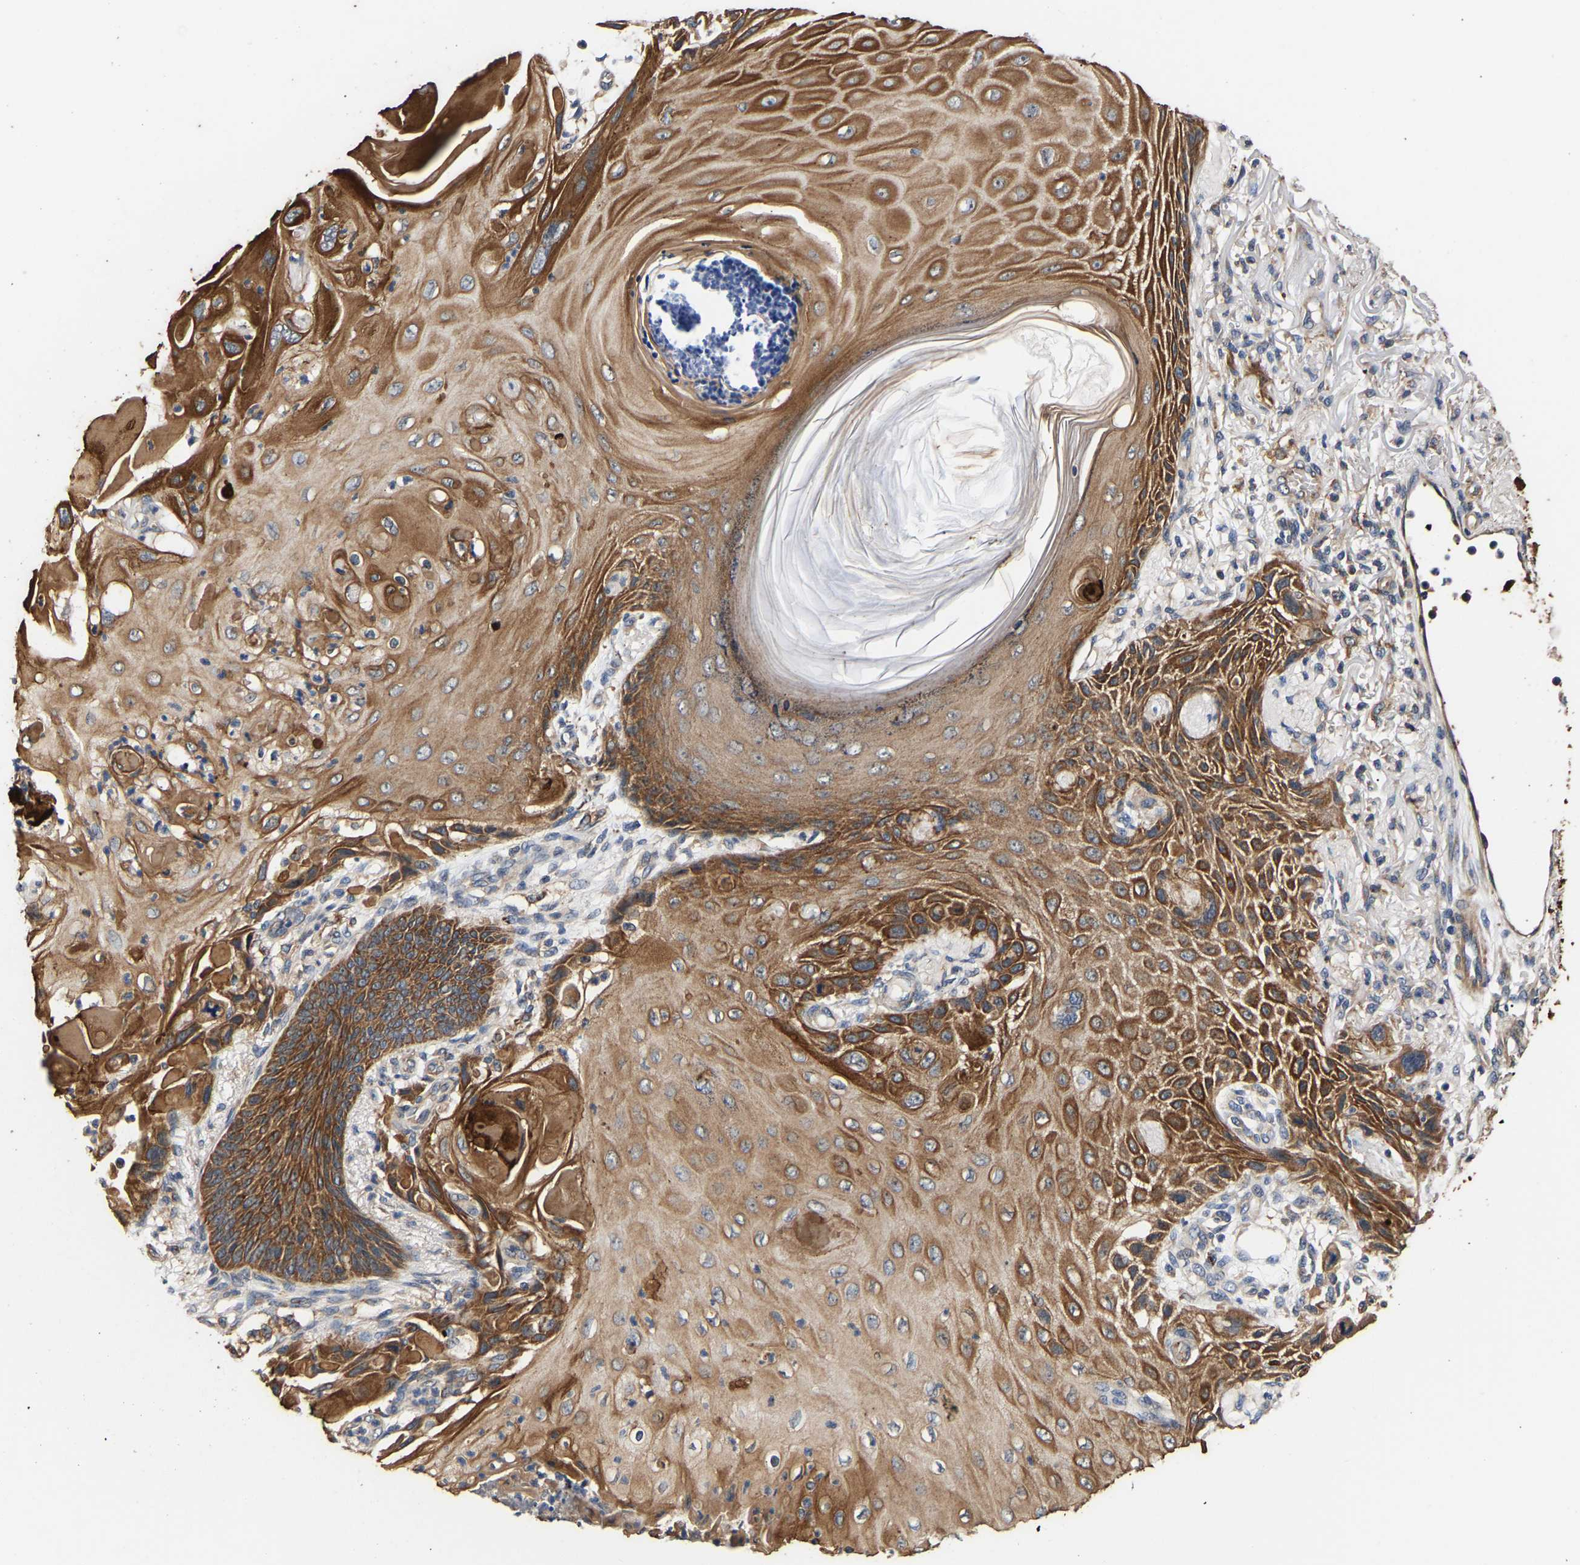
{"staining": {"intensity": "strong", "quantity": ">75%", "location": "cytoplasmic/membranous"}, "tissue": "skin cancer", "cell_type": "Tumor cells", "image_type": "cancer", "snomed": [{"axis": "morphology", "description": "Squamous cell carcinoma, NOS"}, {"axis": "topography", "description": "Skin"}], "caption": "Skin cancer was stained to show a protein in brown. There is high levels of strong cytoplasmic/membranous positivity in approximately >75% of tumor cells. The protein is shown in brown color, while the nuclei are stained blue.", "gene": "LRBA", "patient": {"sex": "female", "age": 77}}